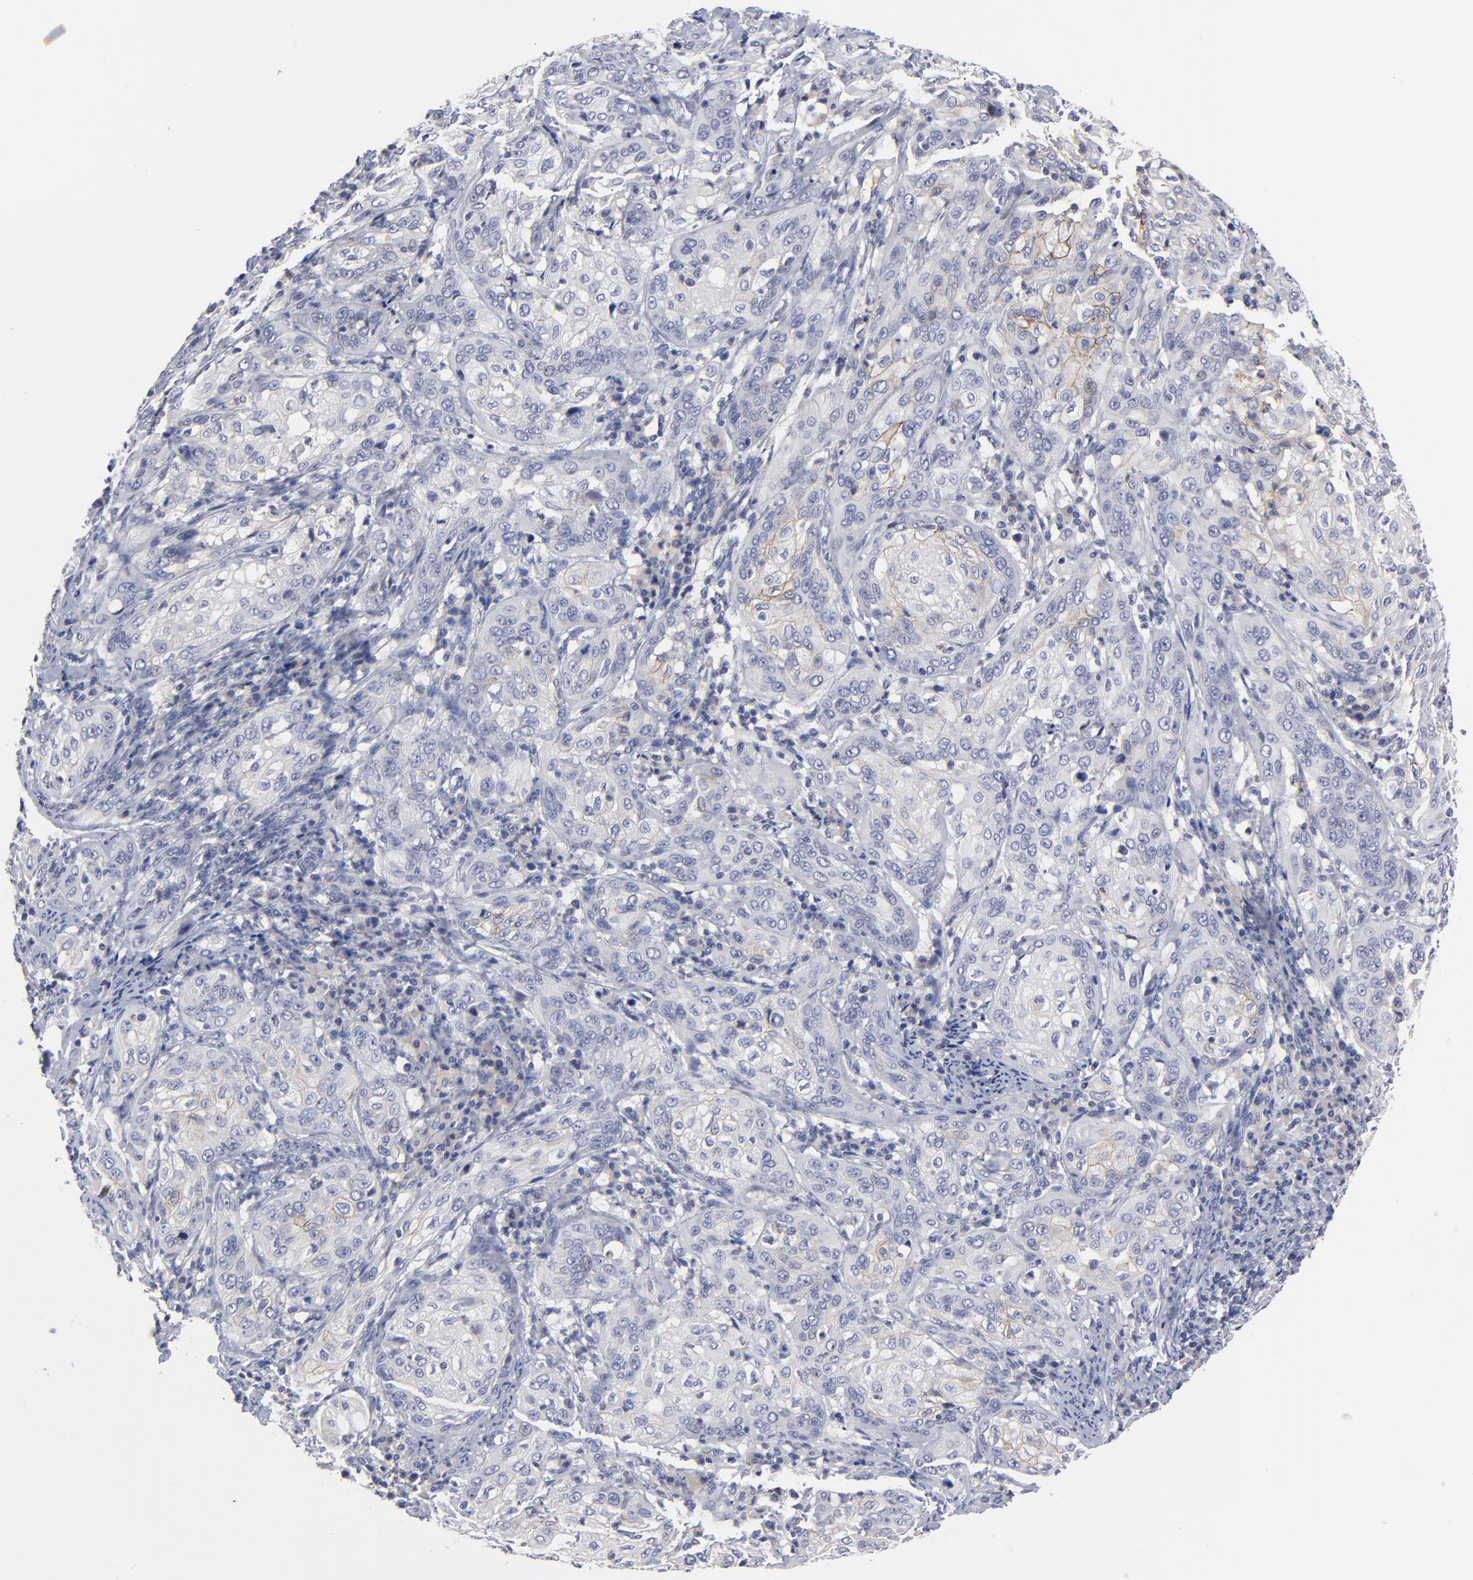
{"staining": {"intensity": "moderate", "quantity": "<25%", "location": "cytoplasmic/membranous"}, "tissue": "cervical cancer", "cell_type": "Tumor cells", "image_type": "cancer", "snomed": [{"axis": "morphology", "description": "Squamous cell carcinoma, NOS"}, {"axis": "topography", "description": "Cervix"}], "caption": "Cervical squamous cell carcinoma stained with a protein marker demonstrates moderate staining in tumor cells.", "gene": "CCR3", "patient": {"sex": "female", "age": 41}}